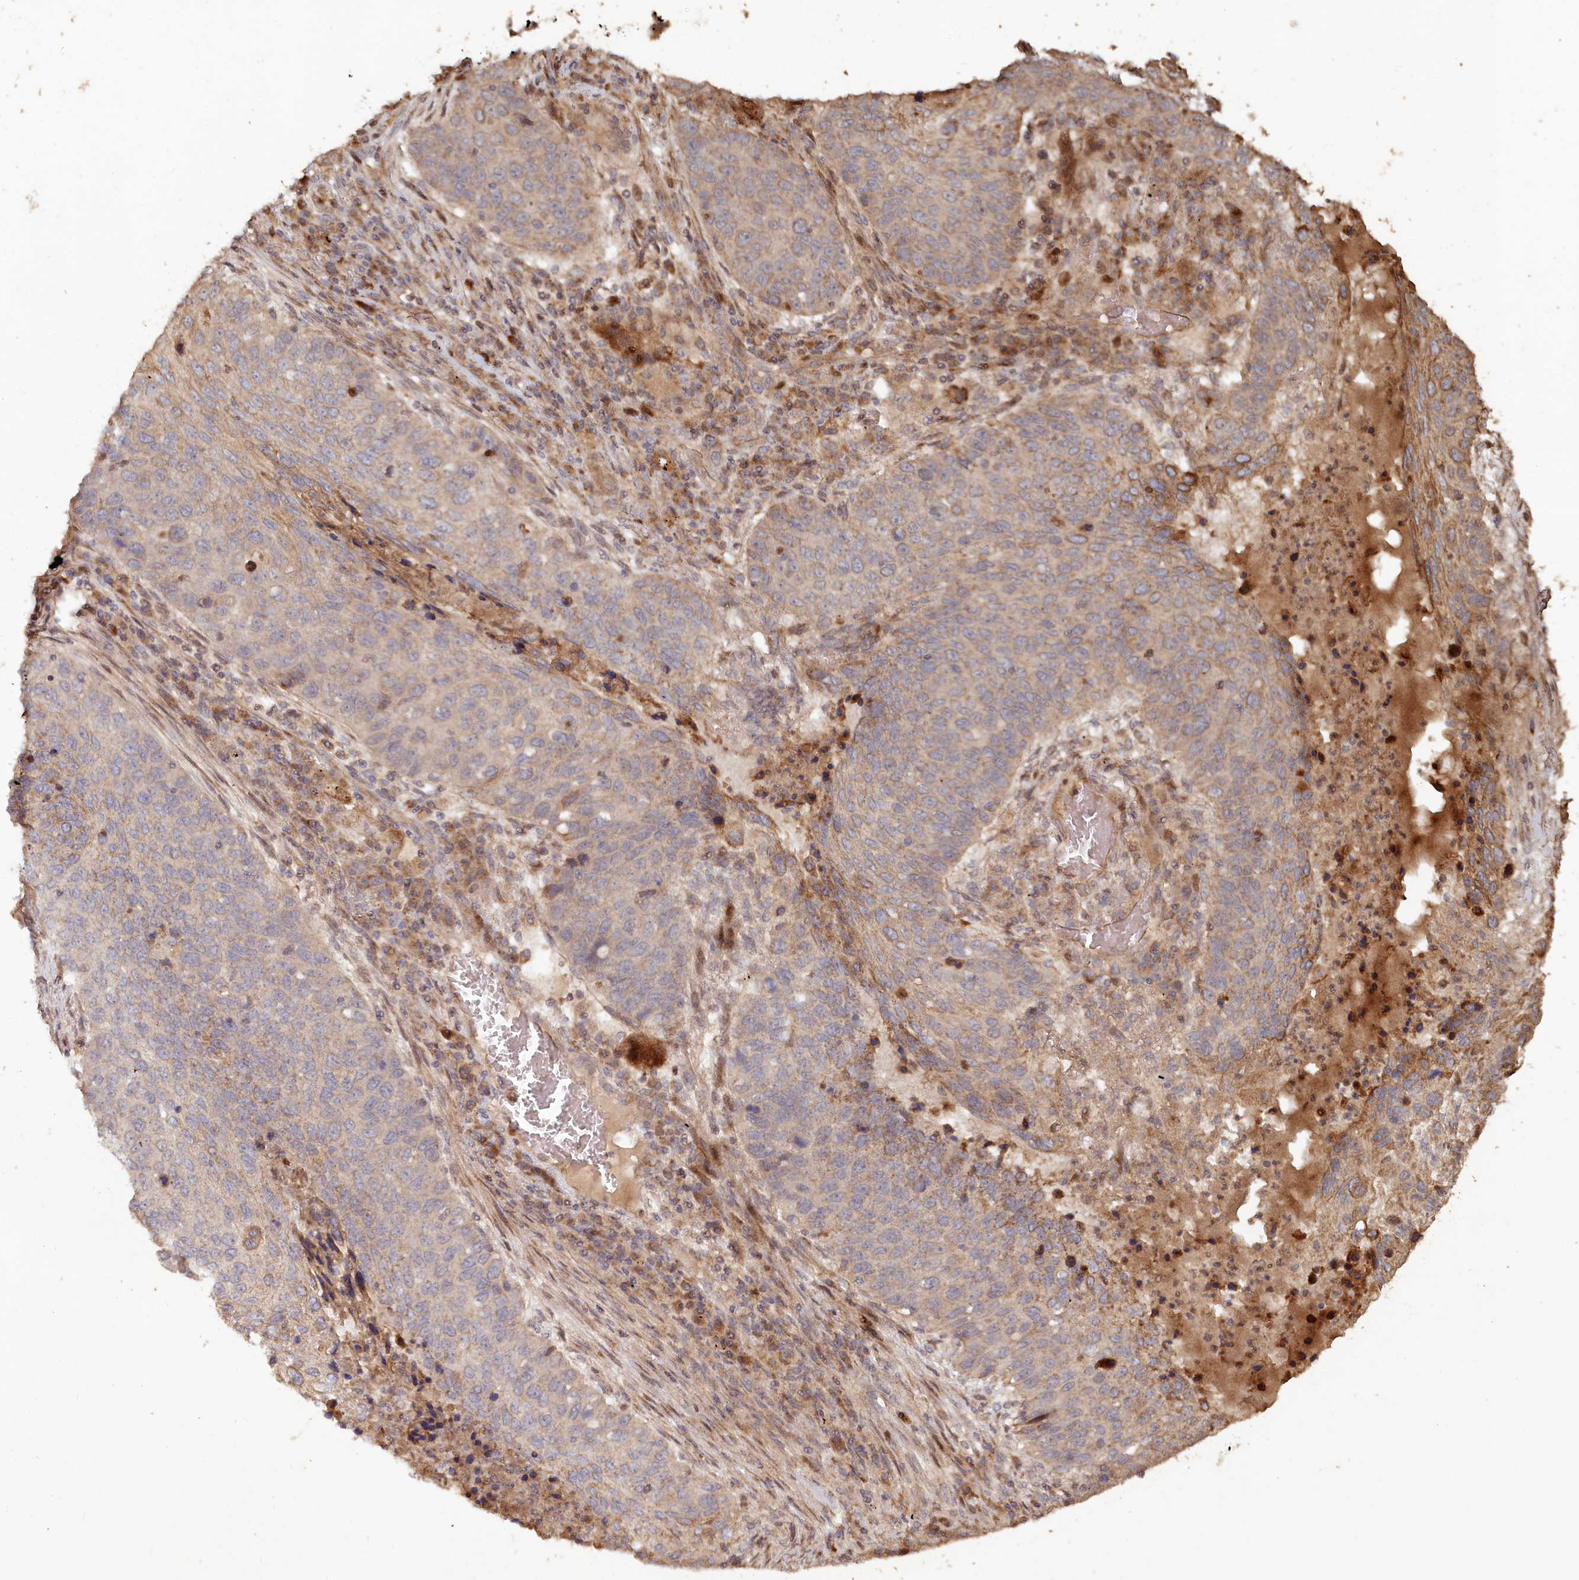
{"staining": {"intensity": "moderate", "quantity": "<25%", "location": "cytoplasmic/membranous"}, "tissue": "lung cancer", "cell_type": "Tumor cells", "image_type": "cancer", "snomed": [{"axis": "morphology", "description": "Squamous cell carcinoma, NOS"}, {"axis": "topography", "description": "Lung"}], "caption": "A low amount of moderate cytoplasmic/membranous positivity is present in approximately <25% of tumor cells in lung cancer tissue. Using DAB (brown) and hematoxylin (blue) stains, captured at high magnification using brightfield microscopy.", "gene": "HAL", "patient": {"sex": "female", "age": 63}}